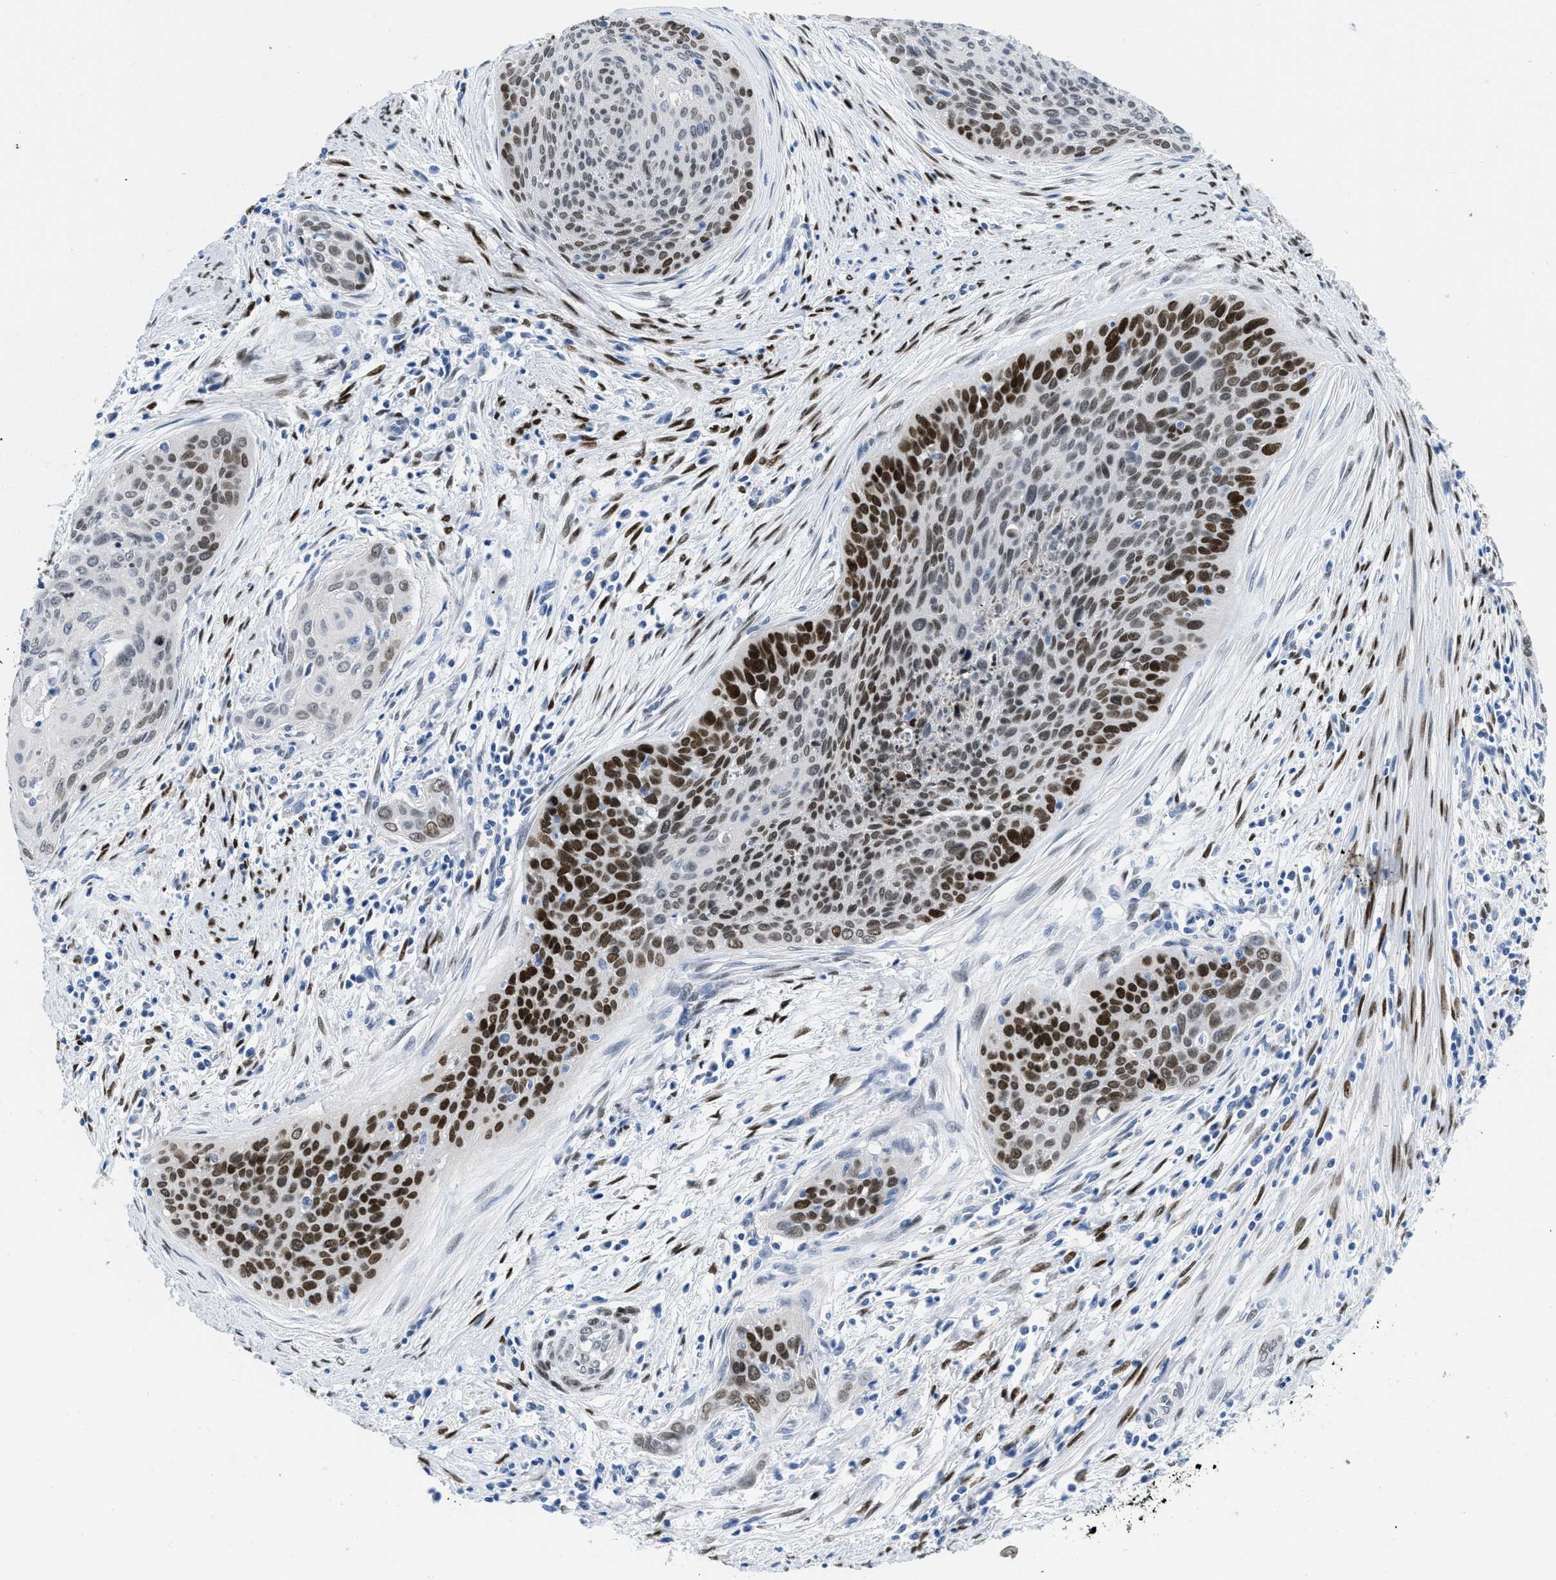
{"staining": {"intensity": "strong", "quantity": "25%-75%", "location": "nuclear"}, "tissue": "cervical cancer", "cell_type": "Tumor cells", "image_type": "cancer", "snomed": [{"axis": "morphology", "description": "Squamous cell carcinoma, NOS"}, {"axis": "topography", "description": "Cervix"}], "caption": "Squamous cell carcinoma (cervical) stained with DAB immunohistochemistry (IHC) reveals high levels of strong nuclear staining in approximately 25%-75% of tumor cells.", "gene": "NFIX", "patient": {"sex": "female", "age": 55}}